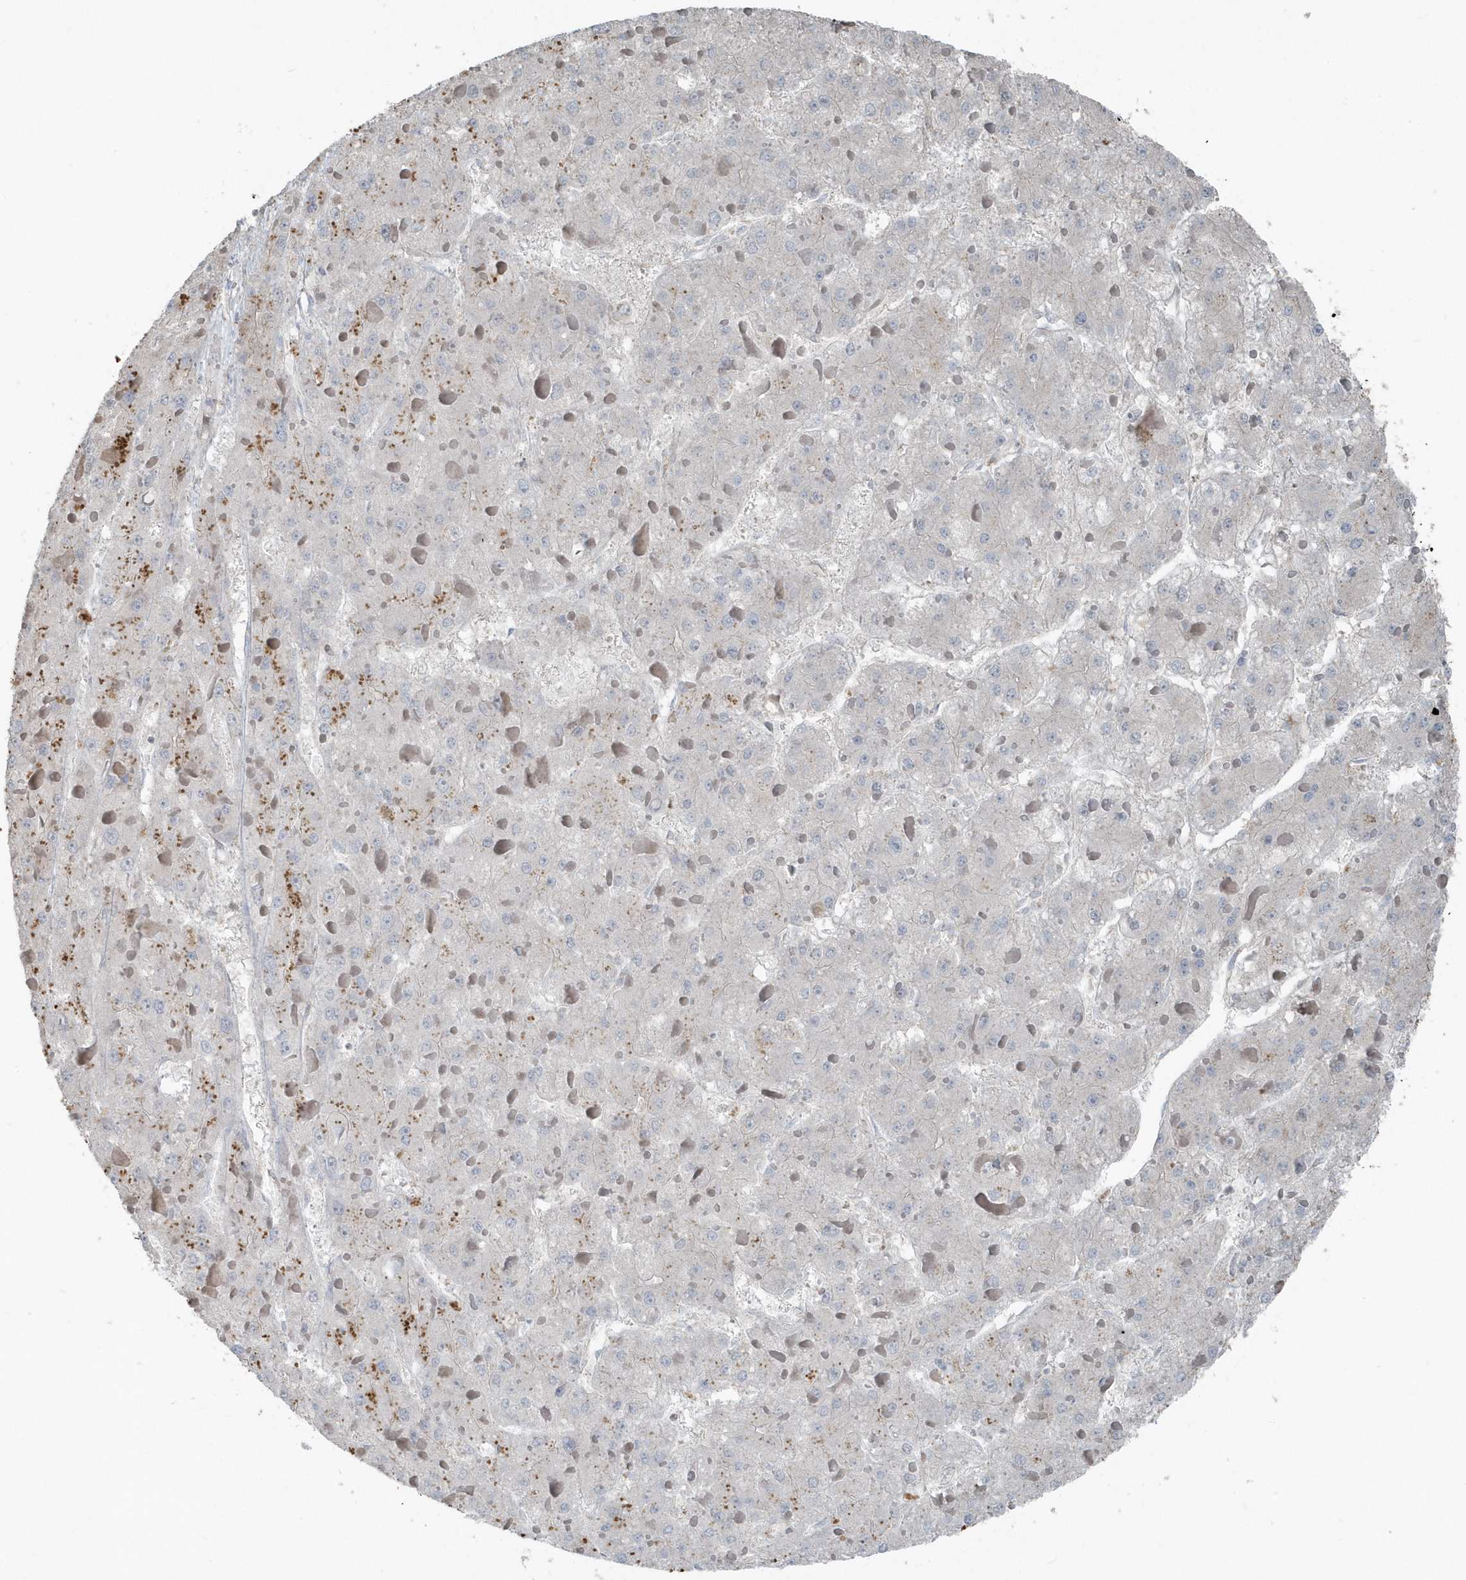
{"staining": {"intensity": "negative", "quantity": "none", "location": "none"}, "tissue": "liver cancer", "cell_type": "Tumor cells", "image_type": "cancer", "snomed": [{"axis": "morphology", "description": "Carcinoma, Hepatocellular, NOS"}, {"axis": "topography", "description": "Liver"}], "caption": "High power microscopy histopathology image of an IHC image of liver cancer (hepatocellular carcinoma), revealing no significant positivity in tumor cells.", "gene": "ACTC1", "patient": {"sex": "female", "age": 73}}